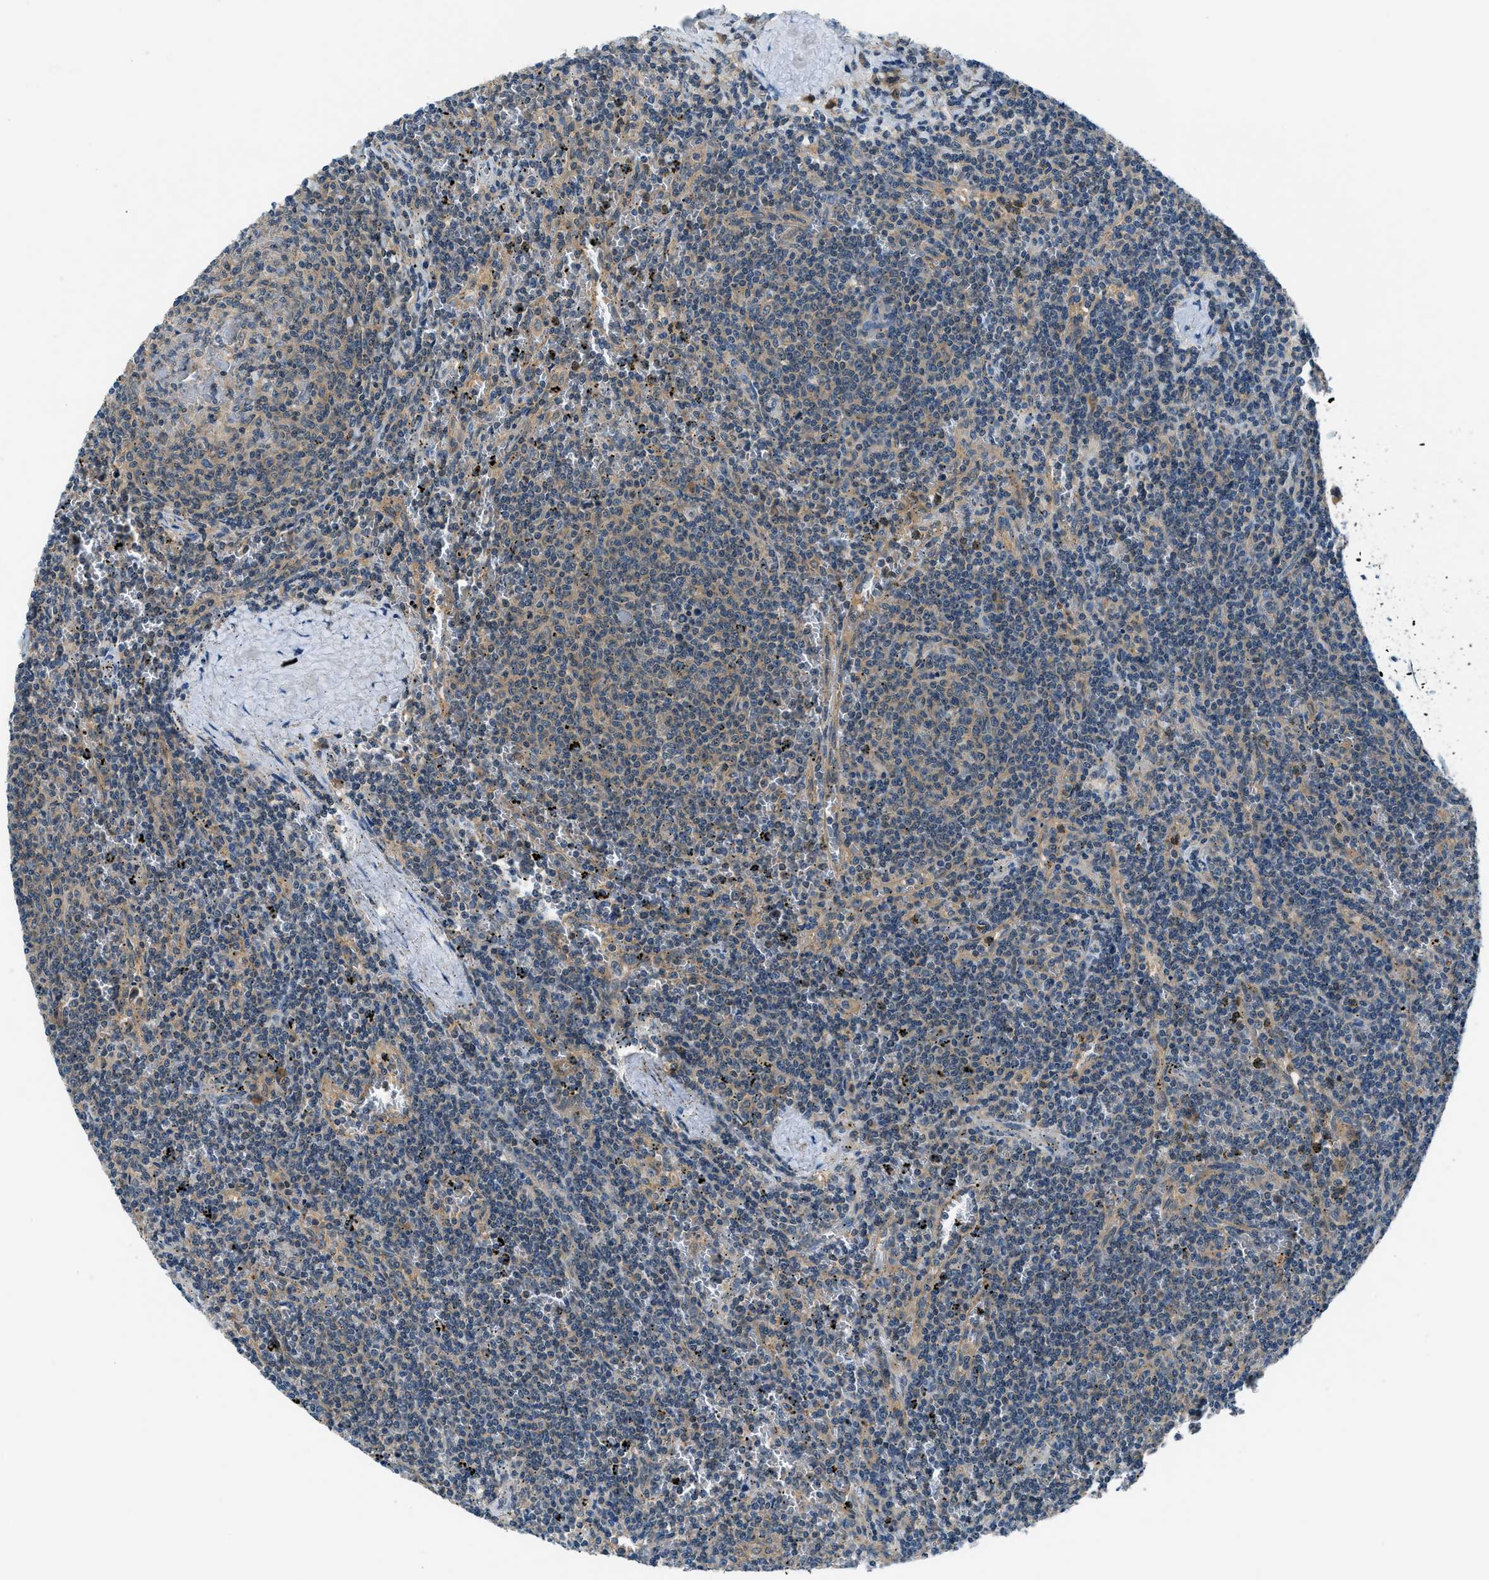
{"staining": {"intensity": "weak", "quantity": "<25%", "location": "cytoplasmic/membranous"}, "tissue": "lymphoma", "cell_type": "Tumor cells", "image_type": "cancer", "snomed": [{"axis": "morphology", "description": "Malignant lymphoma, non-Hodgkin's type, Low grade"}, {"axis": "topography", "description": "Spleen"}], "caption": "A histopathology image of low-grade malignant lymphoma, non-Hodgkin's type stained for a protein displays no brown staining in tumor cells.", "gene": "ACP1", "patient": {"sex": "female", "age": 50}}